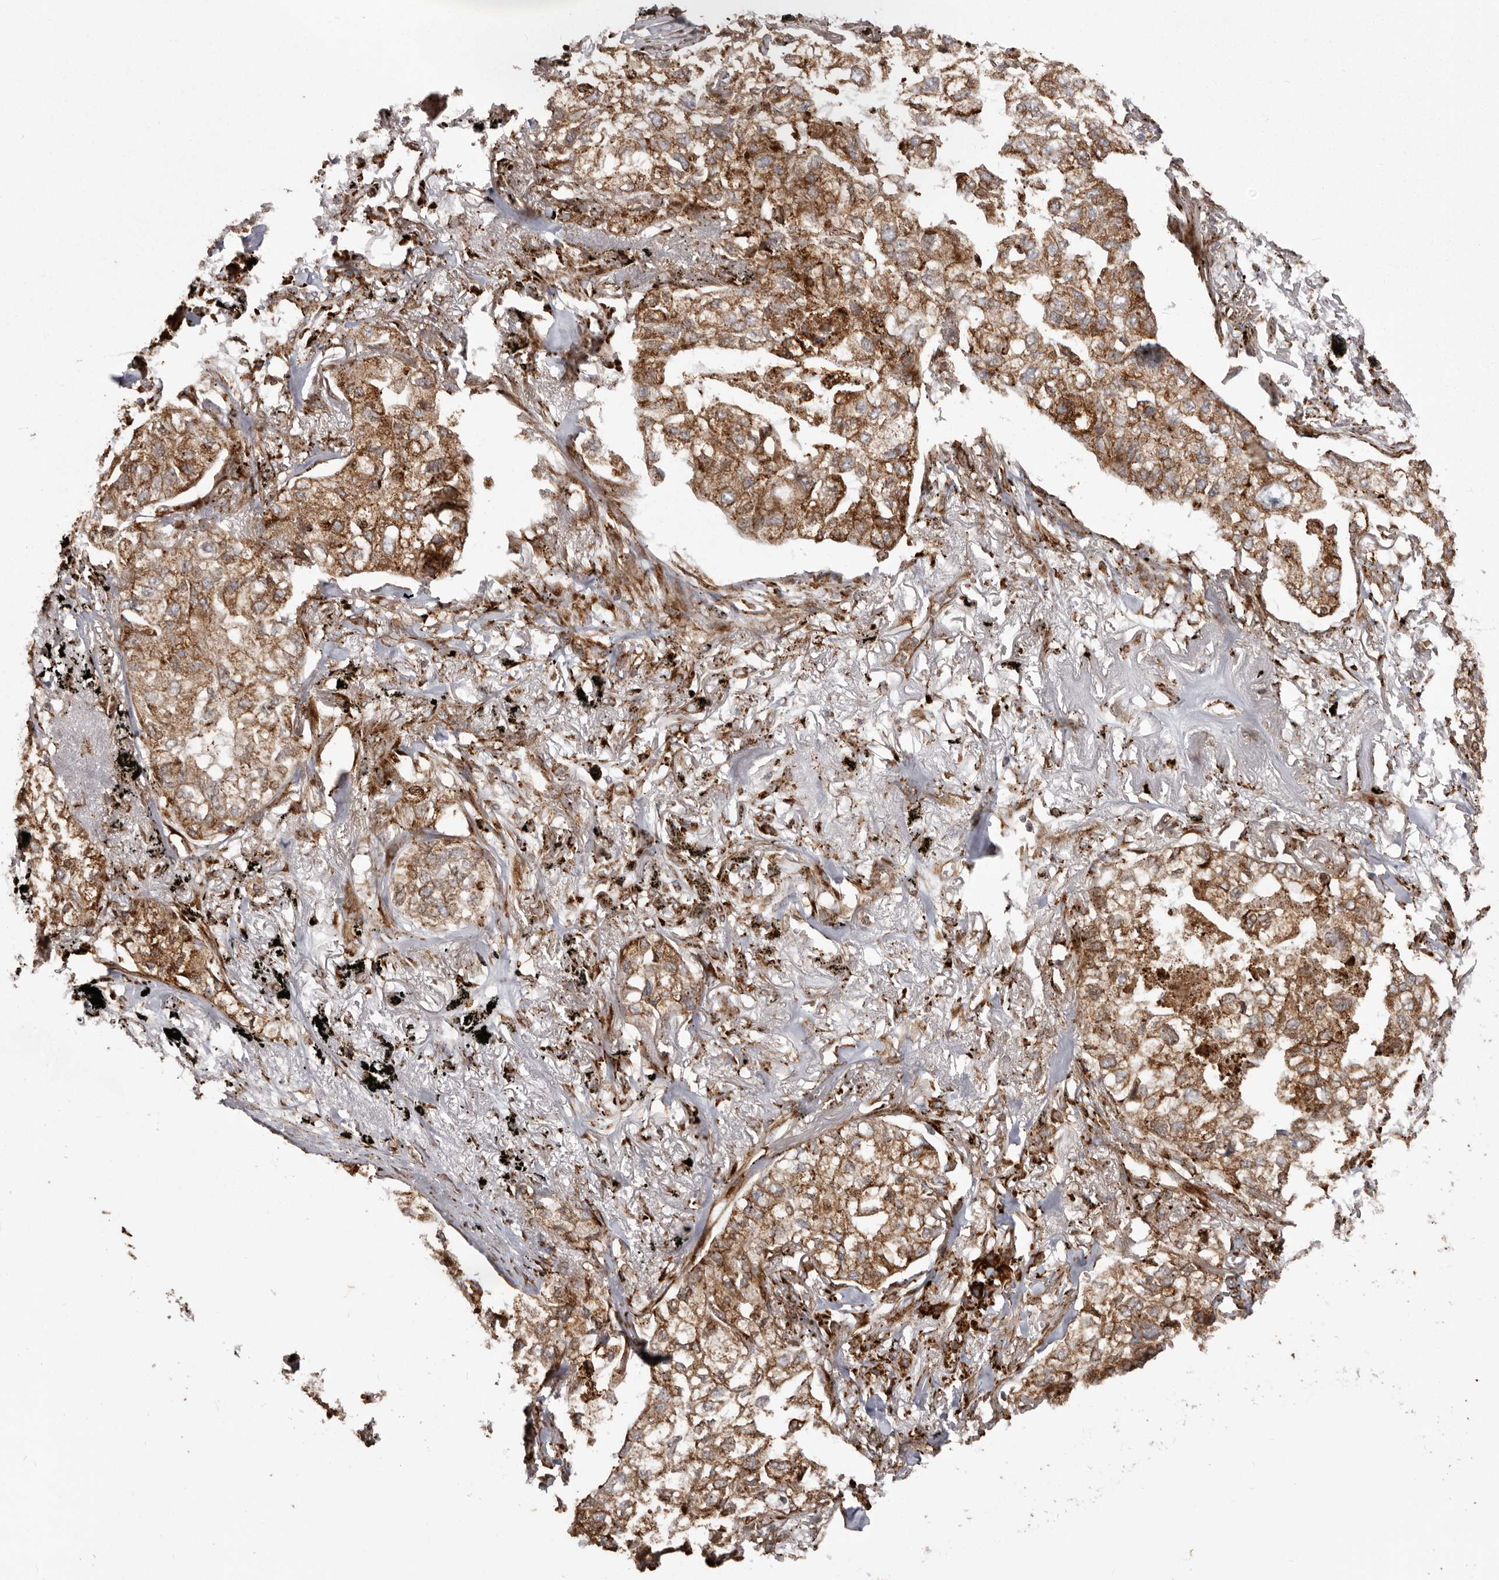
{"staining": {"intensity": "moderate", "quantity": ">75%", "location": "cytoplasmic/membranous"}, "tissue": "lung cancer", "cell_type": "Tumor cells", "image_type": "cancer", "snomed": [{"axis": "morphology", "description": "Adenocarcinoma, NOS"}, {"axis": "topography", "description": "Lung"}], "caption": "Immunohistochemistry histopathology image of human lung cancer (adenocarcinoma) stained for a protein (brown), which exhibits medium levels of moderate cytoplasmic/membranous positivity in approximately >75% of tumor cells.", "gene": "NUP43", "patient": {"sex": "male", "age": 65}}